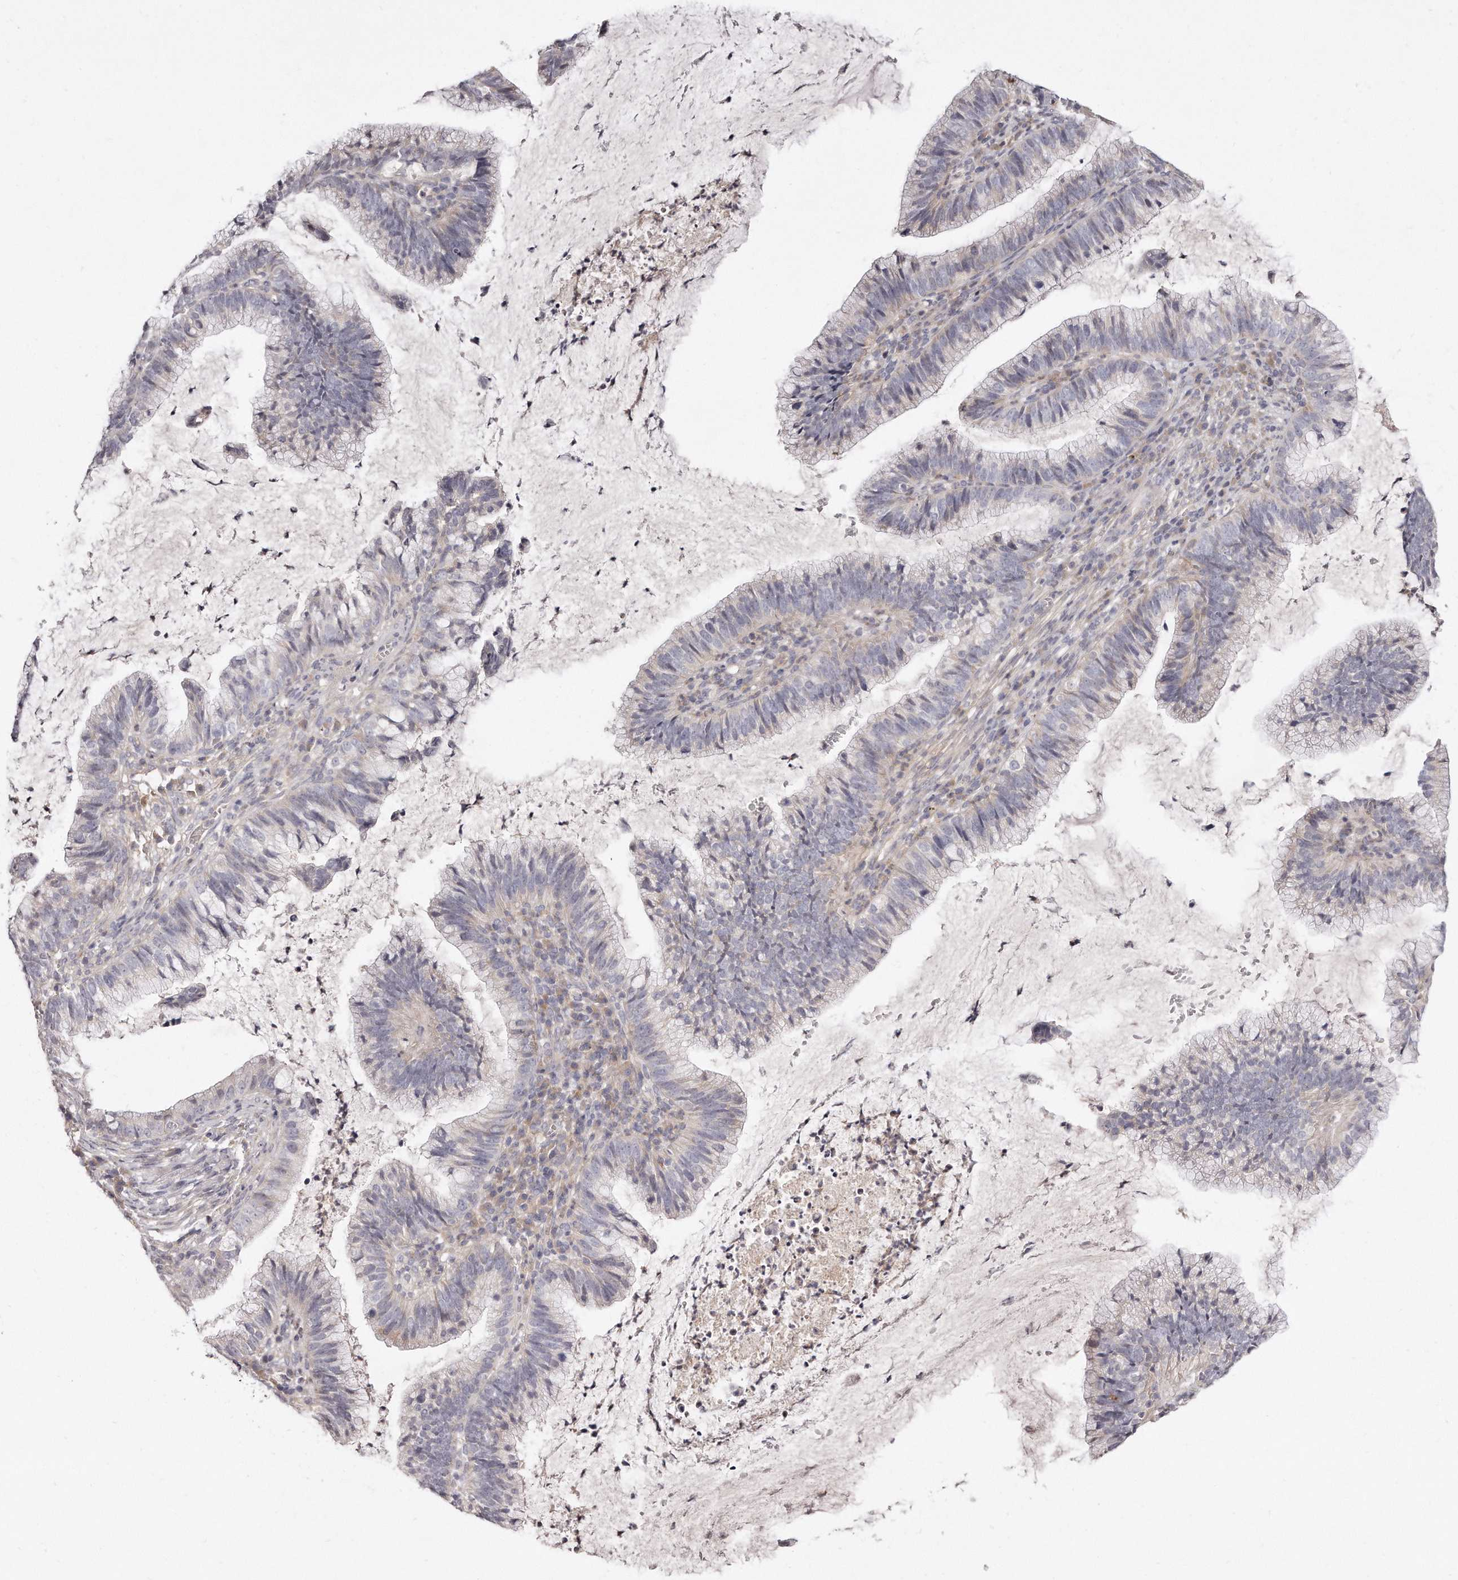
{"staining": {"intensity": "negative", "quantity": "none", "location": "none"}, "tissue": "cervical cancer", "cell_type": "Tumor cells", "image_type": "cancer", "snomed": [{"axis": "morphology", "description": "Adenocarcinoma, NOS"}, {"axis": "topography", "description": "Cervix"}], "caption": "DAB immunohistochemical staining of cervical cancer exhibits no significant expression in tumor cells. The staining is performed using DAB (3,3'-diaminobenzidine) brown chromogen with nuclei counter-stained in using hematoxylin.", "gene": "TTLL4", "patient": {"sex": "female", "age": 36}}